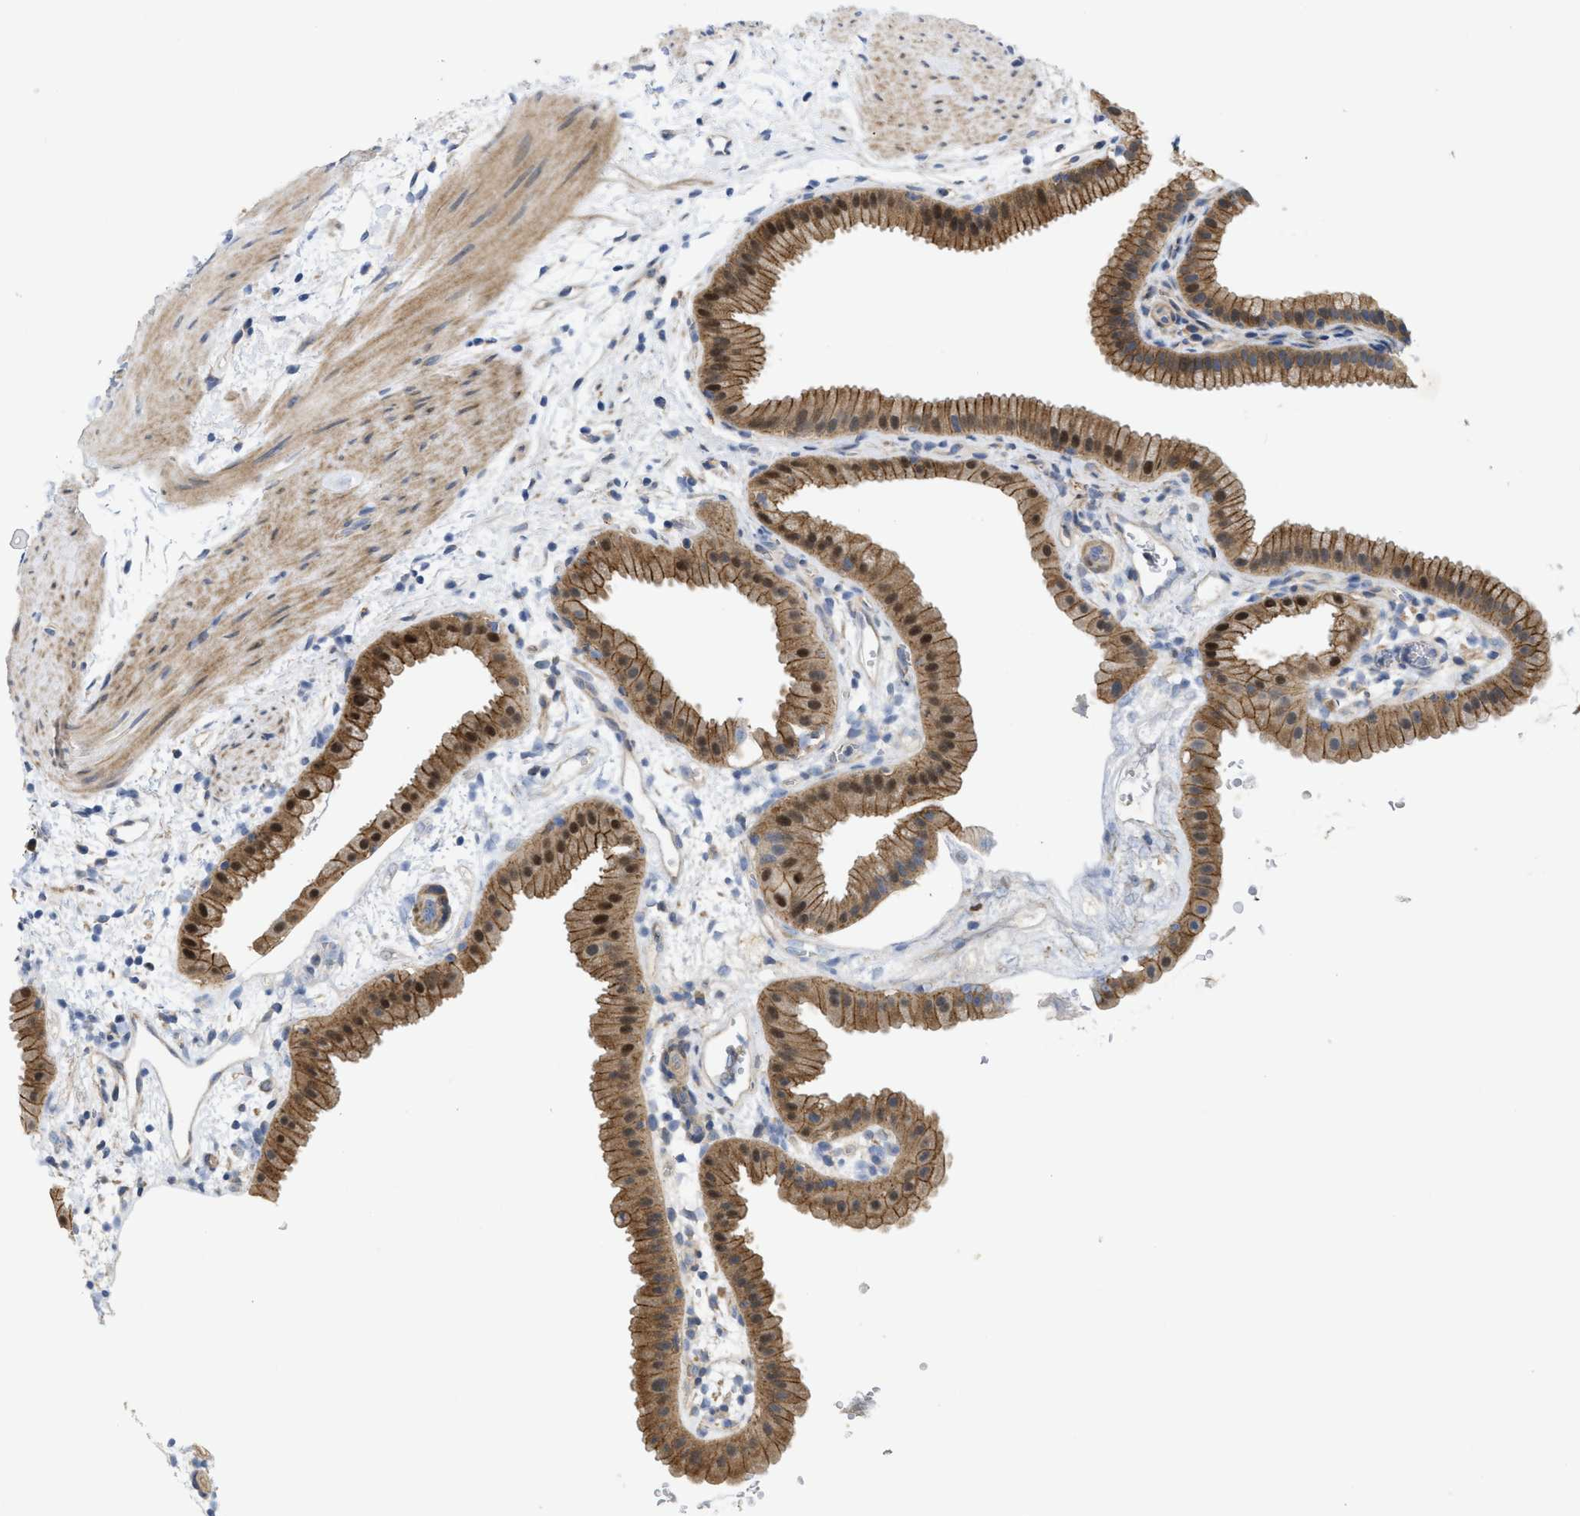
{"staining": {"intensity": "moderate", "quantity": ">75%", "location": "cytoplasmic/membranous,nuclear"}, "tissue": "gallbladder", "cell_type": "Glandular cells", "image_type": "normal", "snomed": [{"axis": "morphology", "description": "Normal tissue, NOS"}, {"axis": "topography", "description": "Gallbladder"}], "caption": "Glandular cells exhibit moderate cytoplasmic/membranous,nuclear staining in approximately >75% of cells in unremarkable gallbladder. (Brightfield microscopy of DAB IHC at high magnification).", "gene": "CDPF1", "patient": {"sex": "female", "age": 64}}